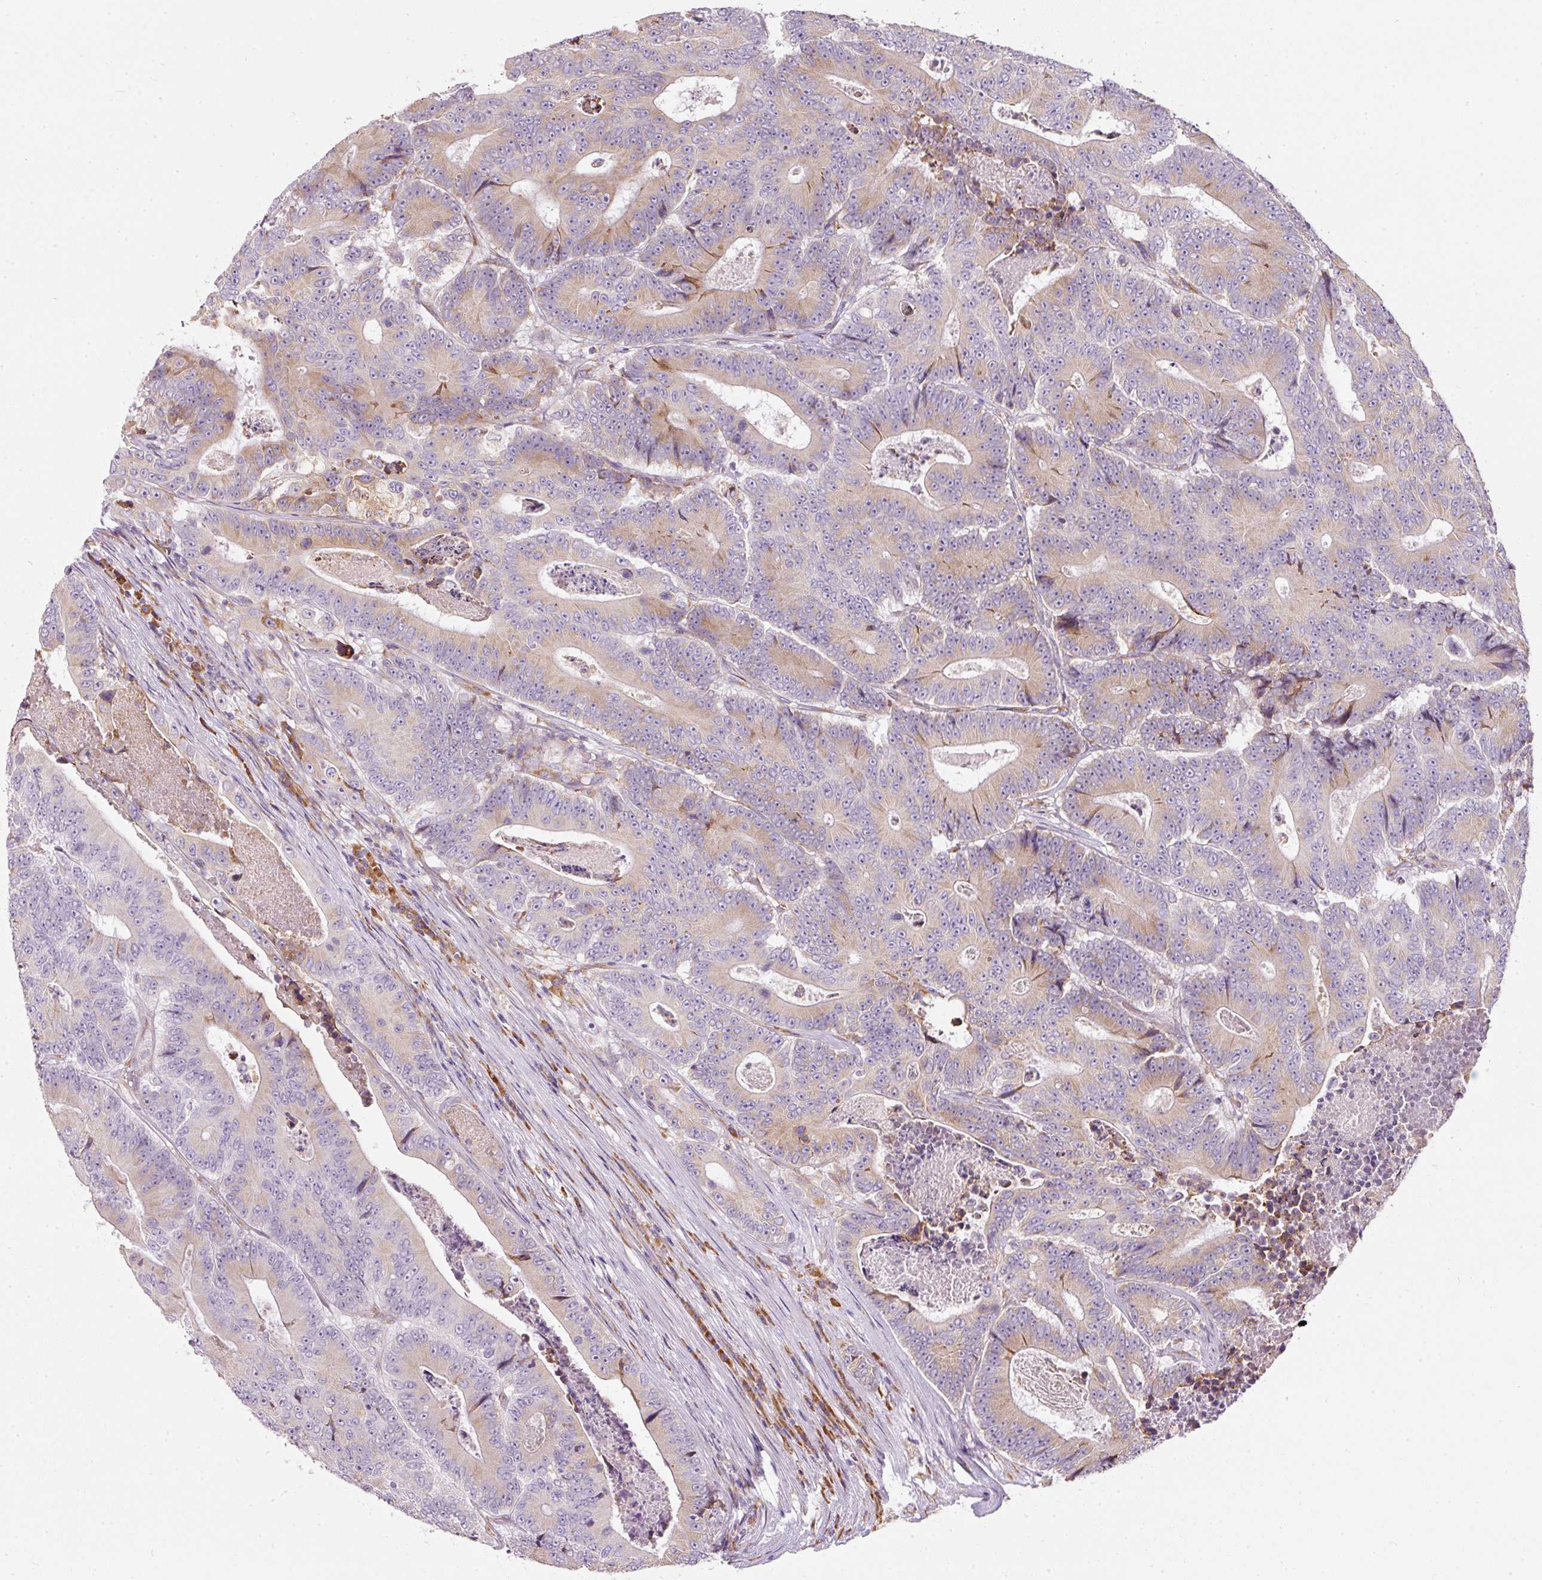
{"staining": {"intensity": "weak", "quantity": "25%-75%", "location": "cytoplasmic/membranous"}, "tissue": "colorectal cancer", "cell_type": "Tumor cells", "image_type": "cancer", "snomed": [{"axis": "morphology", "description": "Adenocarcinoma, NOS"}, {"axis": "topography", "description": "Colon"}], "caption": "Protein staining reveals weak cytoplasmic/membranous staining in about 25%-75% of tumor cells in adenocarcinoma (colorectal).", "gene": "MORN4", "patient": {"sex": "male", "age": 83}}